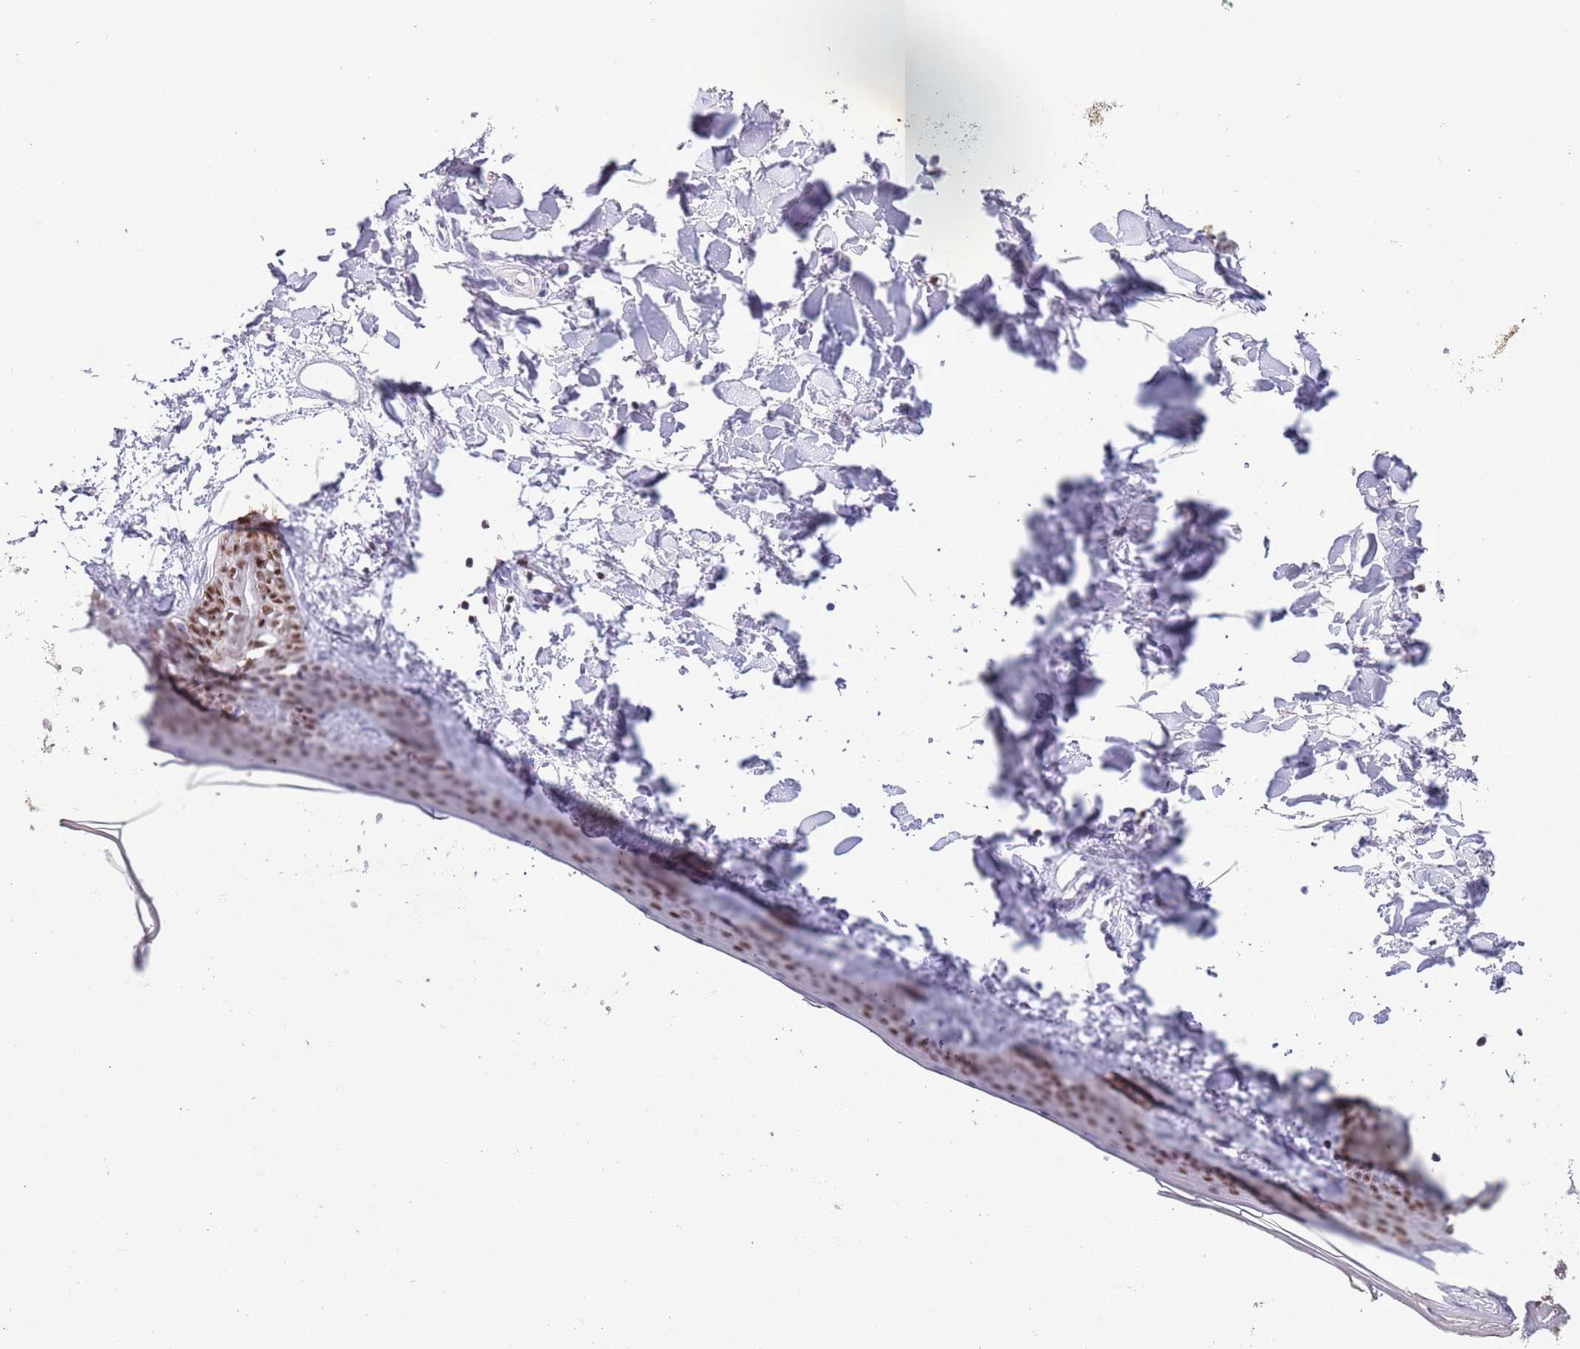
{"staining": {"intensity": "negative", "quantity": "none", "location": "none"}, "tissue": "skin", "cell_type": "Fibroblasts", "image_type": "normal", "snomed": [{"axis": "morphology", "description": "Normal tissue, NOS"}, {"axis": "topography", "description": "Skin"}], "caption": "Immunohistochemistry (IHC) of unremarkable skin exhibits no positivity in fibroblasts.", "gene": "BCL11B", "patient": {"sex": "female", "age": 34}}